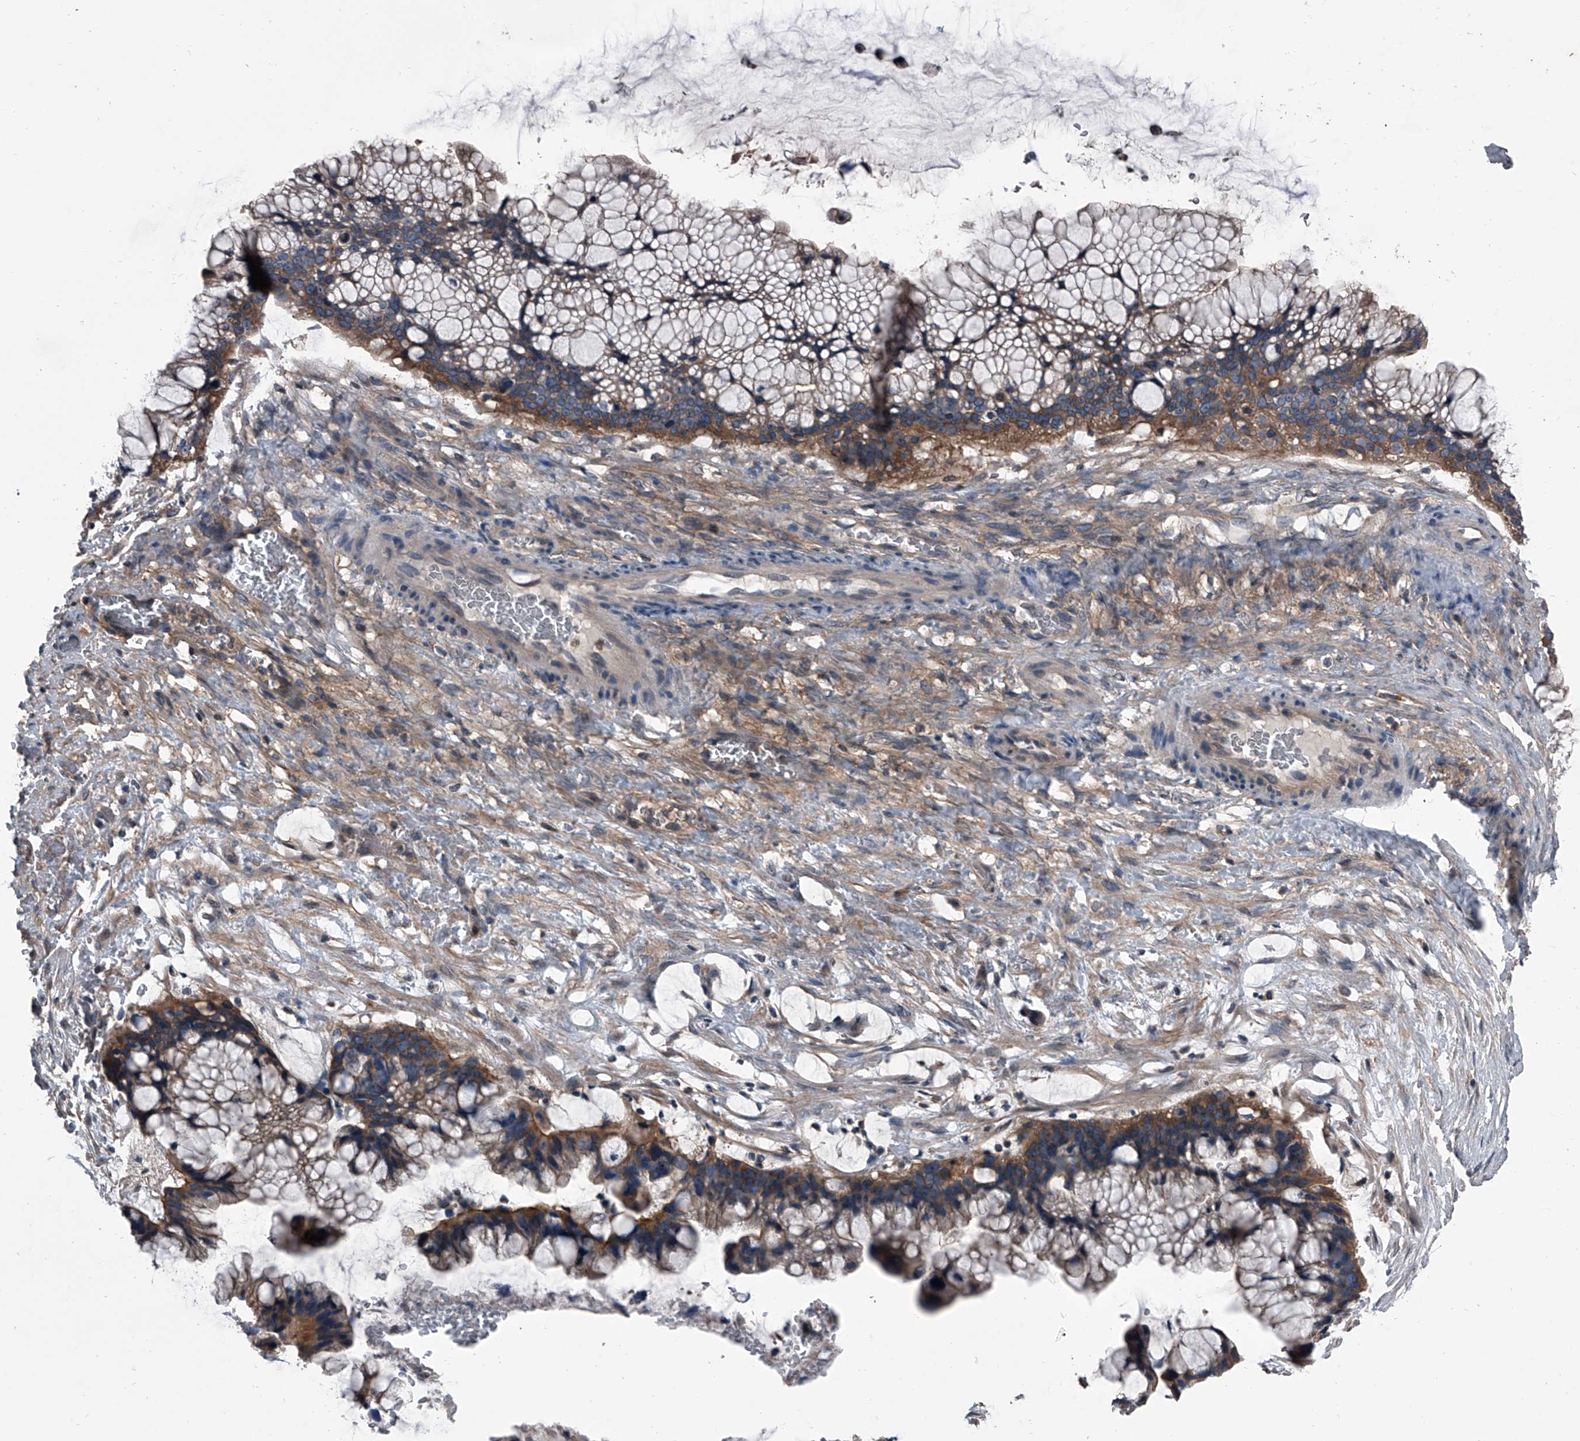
{"staining": {"intensity": "moderate", "quantity": ">75%", "location": "cytoplasmic/membranous"}, "tissue": "ovarian cancer", "cell_type": "Tumor cells", "image_type": "cancer", "snomed": [{"axis": "morphology", "description": "Cystadenocarcinoma, mucinous, NOS"}, {"axis": "topography", "description": "Ovary"}], "caption": "A high-resolution photomicrograph shows immunohistochemistry (IHC) staining of ovarian cancer, which exhibits moderate cytoplasmic/membranous staining in approximately >75% of tumor cells. The protein is shown in brown color, while the nuclei are stained blue.", "gene": "PIP5K1A", "patient": {"sex": "female", "age": 37}}